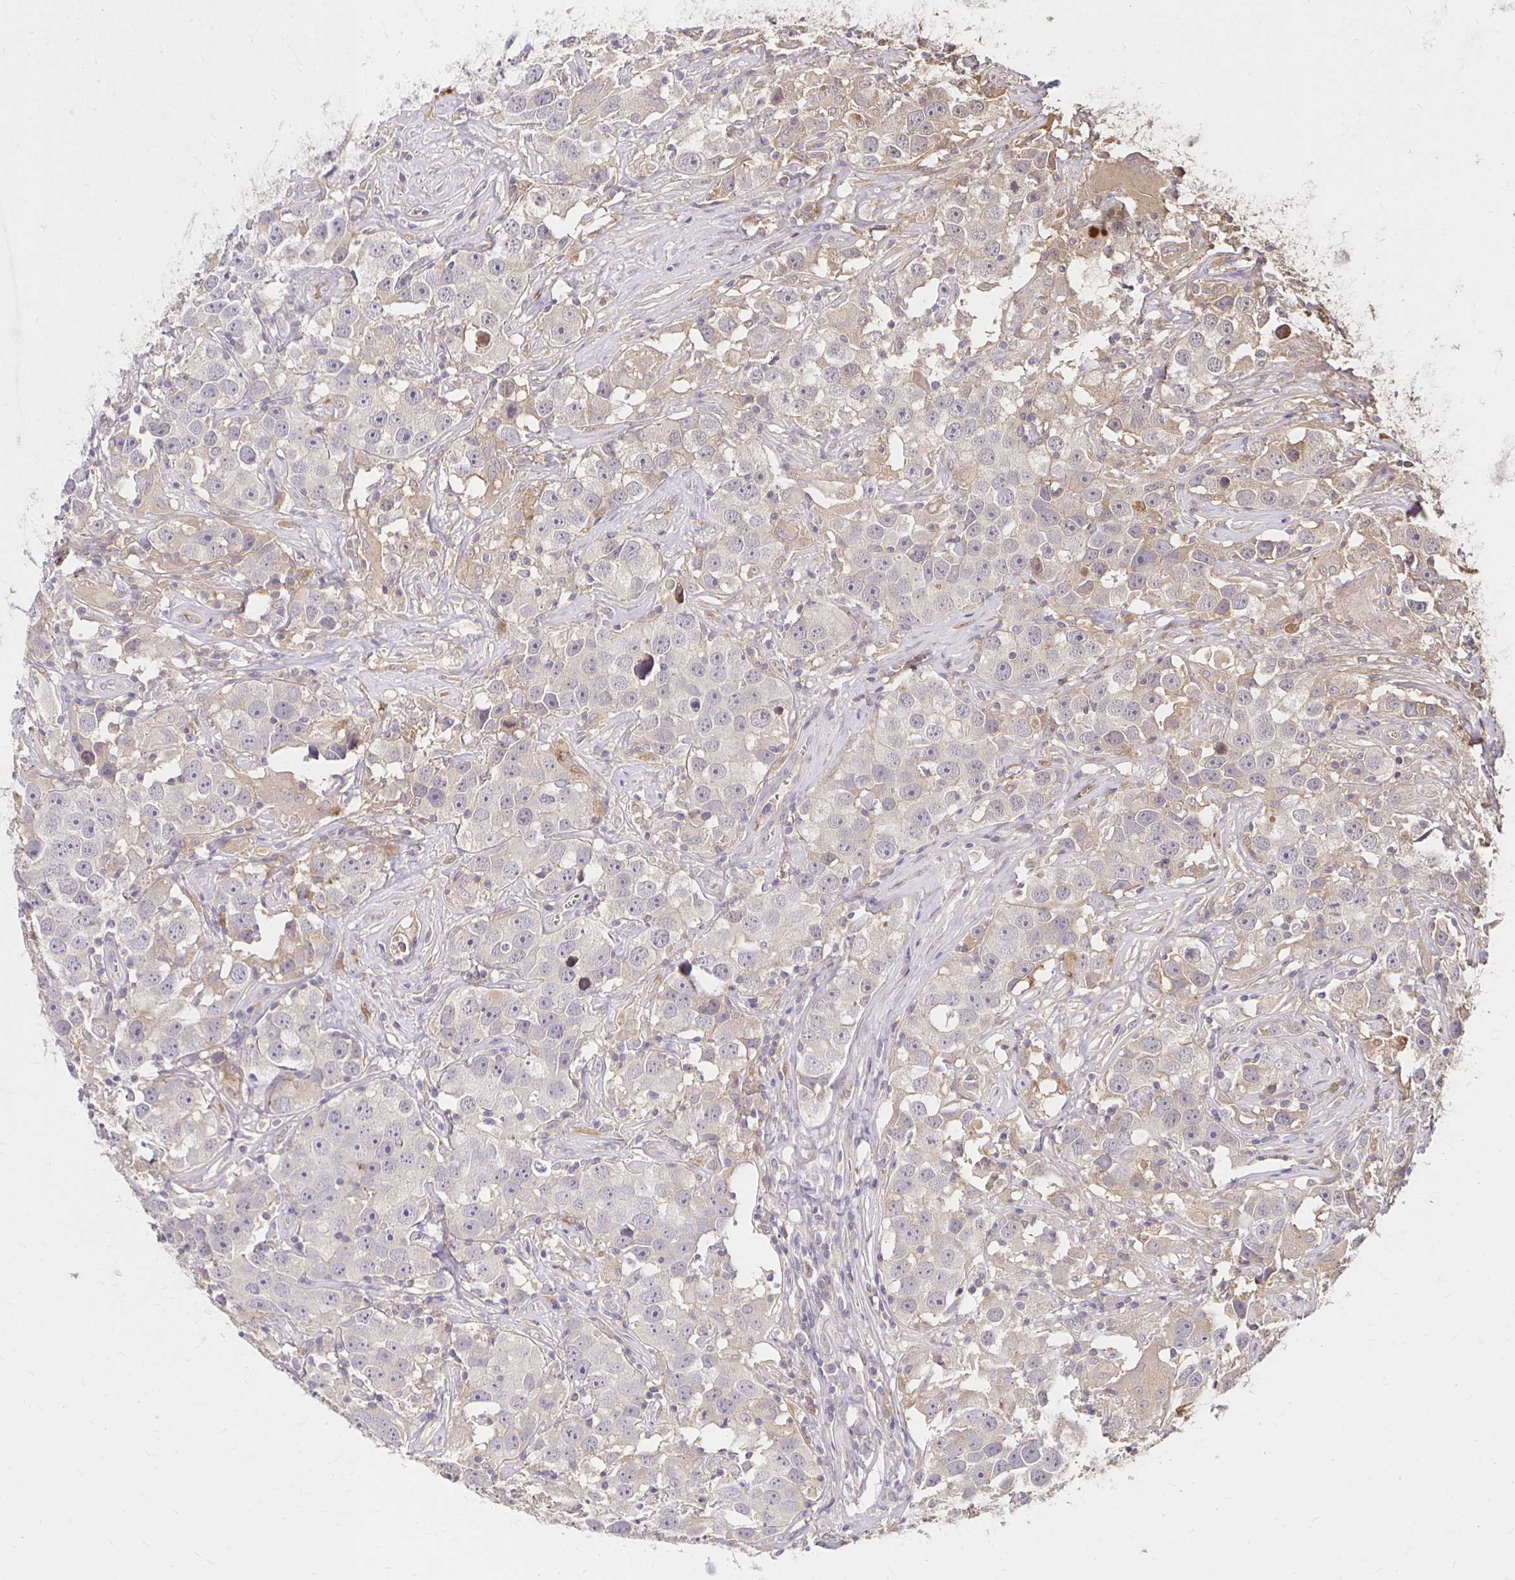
{"staining": {"intensity": "weak", "quantity": "<25%", "location": "cytoplasmic/membranous"}, "tissue": "testis cancer", "cell_type": "Tumor cells", "image_type": "cancer", "snomed": [{"axis": "morphology", "description": "Seminoma, NOS"}, {"axis": "topography", "description": "Testis"}], "caption": "Tumor cells are negative for protein expression in human testis seminoma.", "gene": "HMGCS2", "patient": {"sex": "male", "age": 49}}